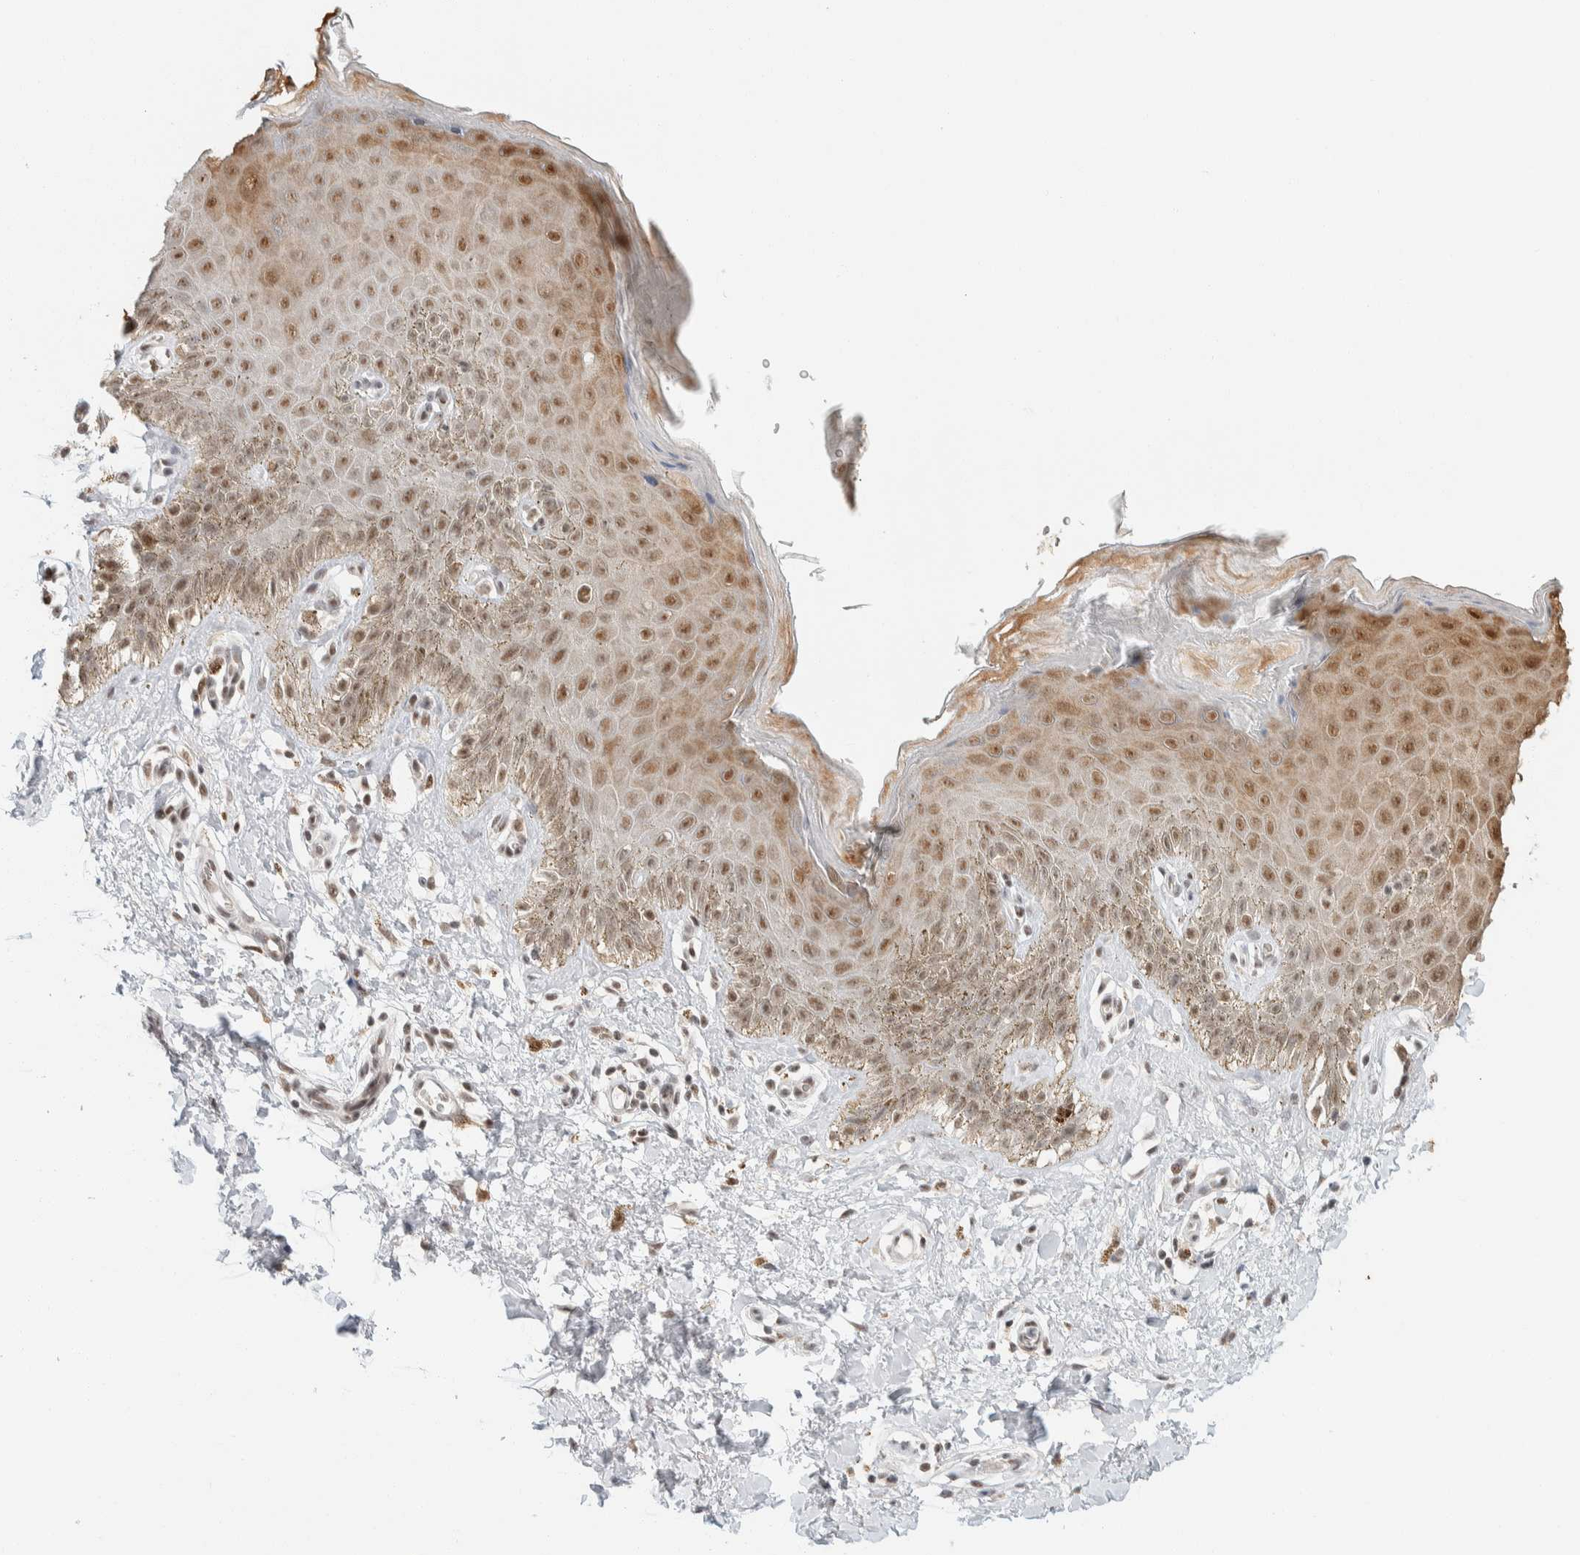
{"staining": {"intensity": "moderate", "quantity": "25%-75%", "location": "nuclear"}, "tissue": "skin", "cell_type": "Epidermal cells", "image_type": "normal", "snomed": [{"axis": "morphology", "description": "Normal tissue, NOS"}, {"axis": "topography", "description": "Anal"}], "caption": "The histopathology image exhibits staining of unremarkable skin, revealing moderate nuclear protein staining (brown color) within epidermal cells.", "gene": "ZBTB2", "patient": {"sex": "male", "age": 44}}